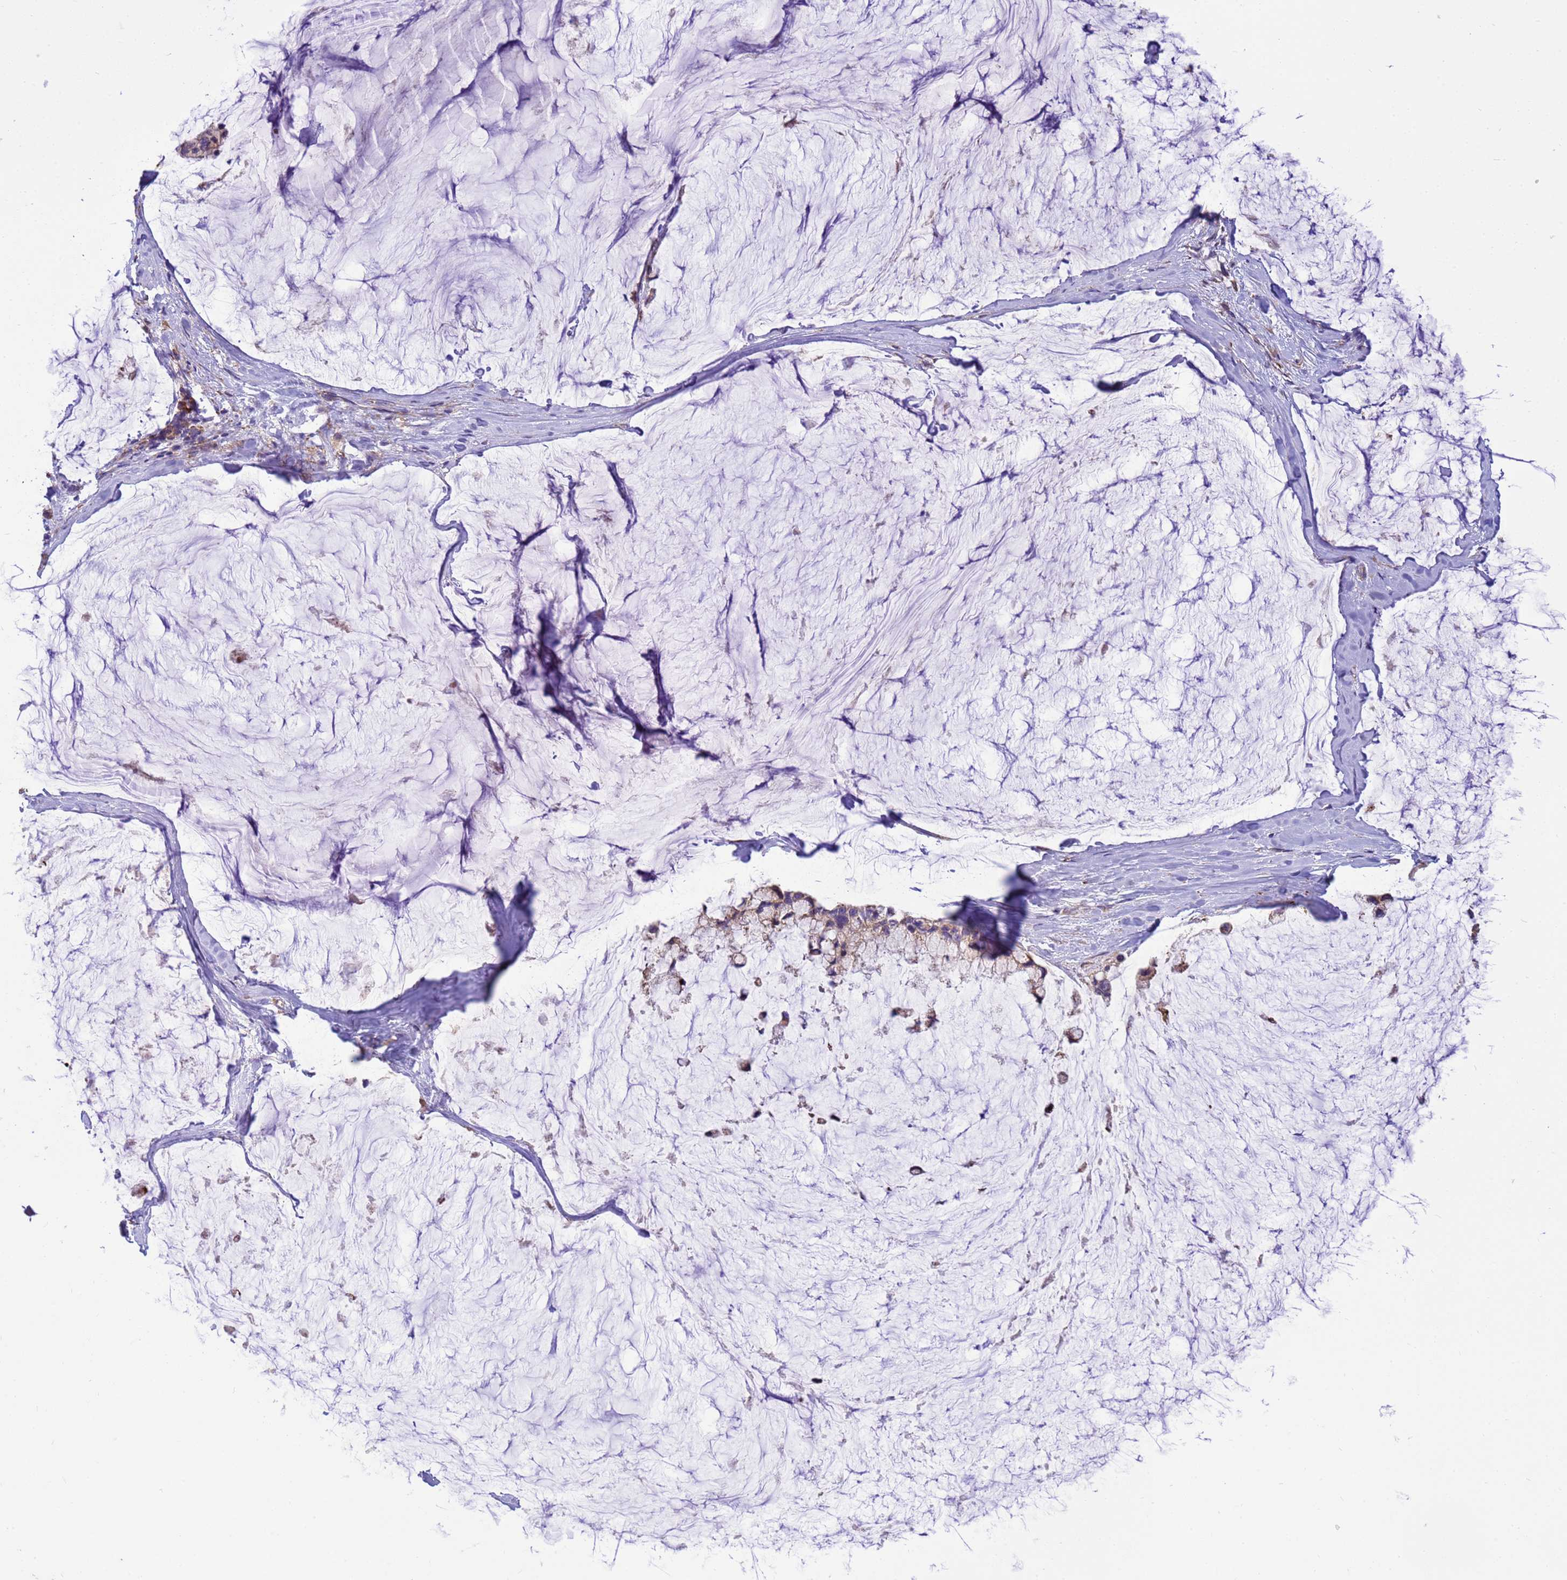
{"staining": {"intensity": "weak", "quantity": ">75%", "location": "cytoplasmic/membranous"}, "tissue": "ovarian cancer", "cell_type": "Tumor cells", "image_type": "cancer", "snomed": [{"axis": "morphology", "description": "Cystadenocarcinoma, mucinous, NOS"}, {"axis": "topography", "description": "Ovary"}], "caption": "A low amount of weak cytoplasmic/membranous positivity is appreciated in about >75% of tumor cells in ovarian cancer (mucinous cystadenocarcinoma) tissue. Nuclei are stained in blue.", "gene": "THAP5", "patient": {"sex": "female", "age": 39}}